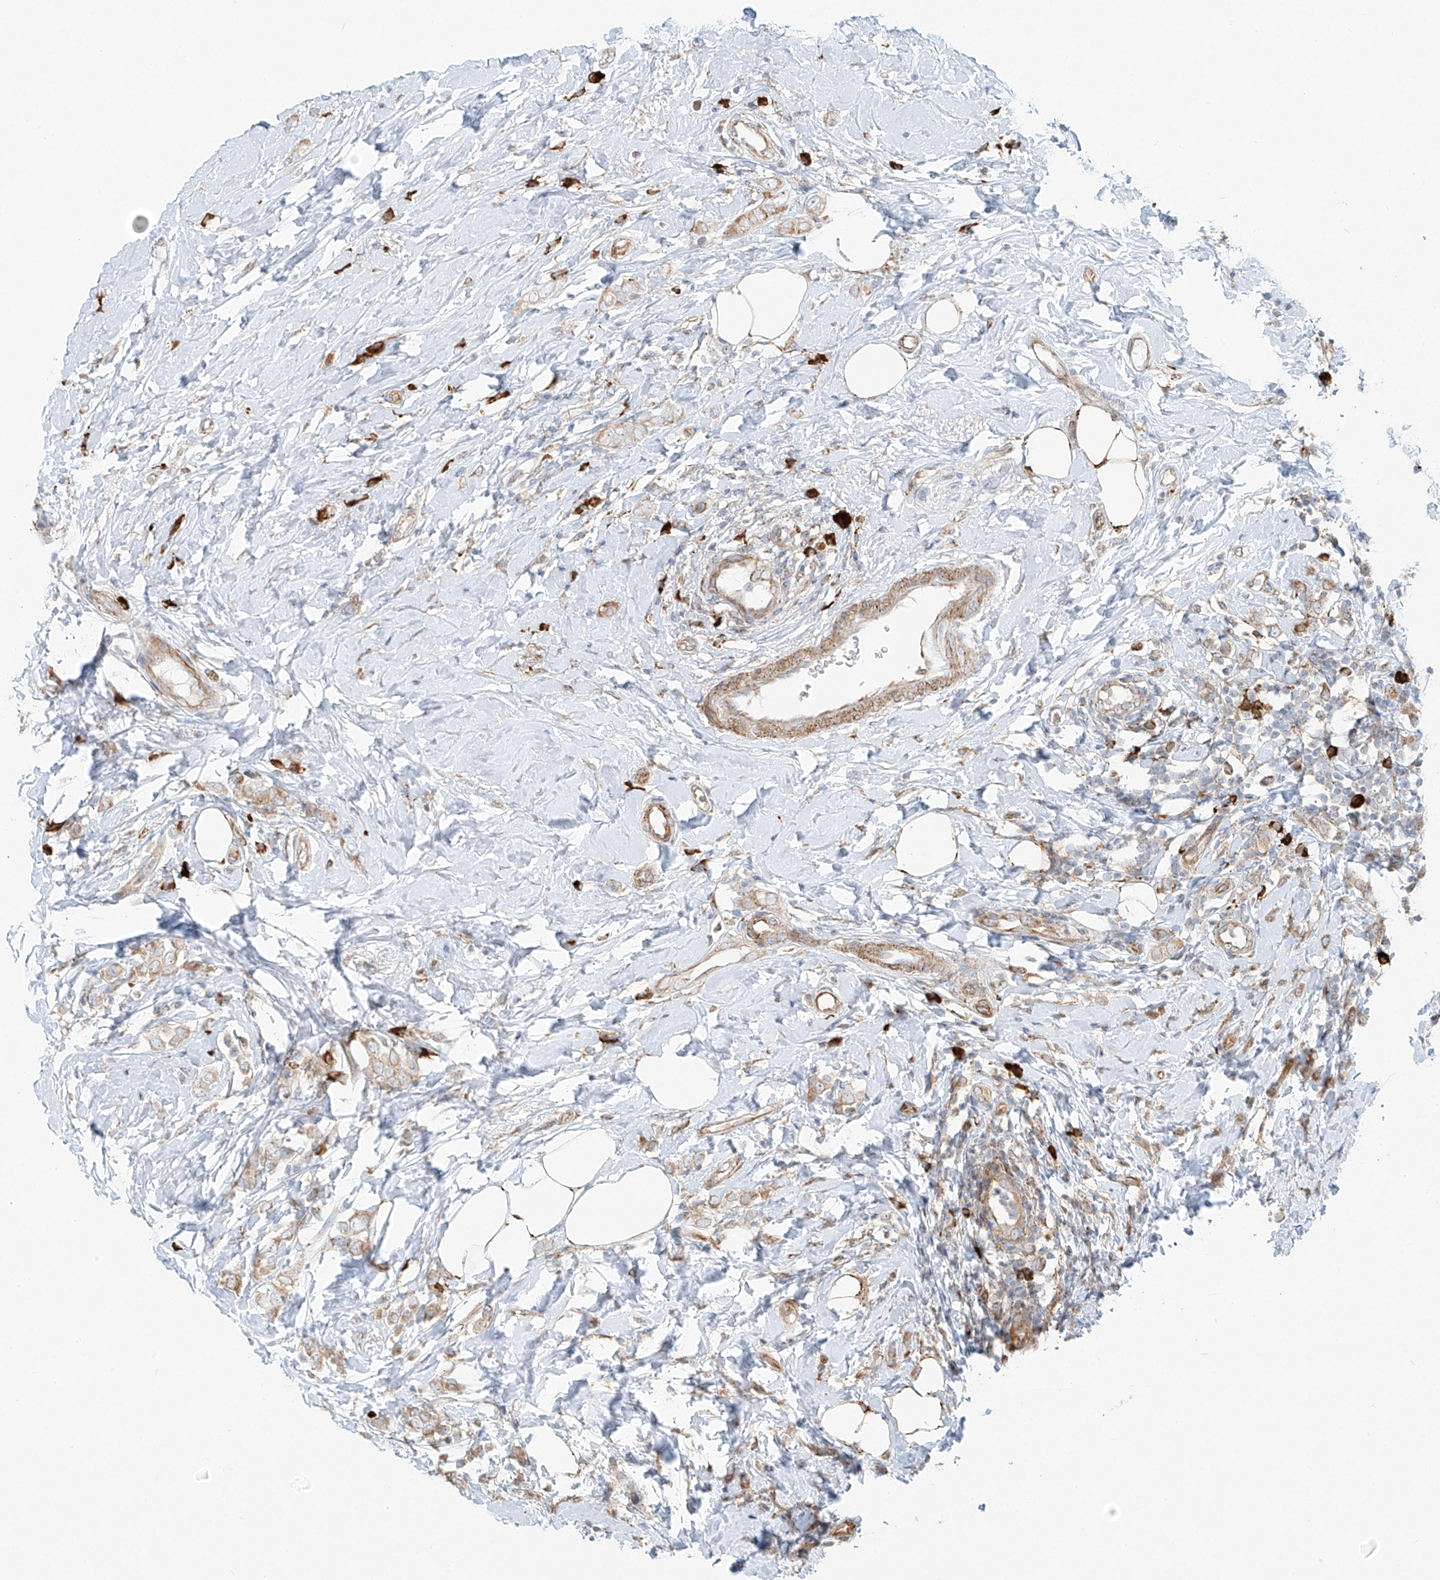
{"staining": {"intensity": "weak", "quantity": ">75%", "location": "cytoplasmic/membranous"}, "tissue": "breast cancer", "cell_type": "Tumor cells", "image_type": "cancer", "snomed": [{"axis": "morphology", "description": "Lobular carcinoma"}, {"axis": "topography", "description": "Breast"}], "caption": "The immunohistochemical stain labels weak cytoplasmic/membranous positivity in tumor cells of breast cancer (lobular carcinoma) tissue.", "gene": "EIPR1", "patient": {"sex": "female", "age": 47}}